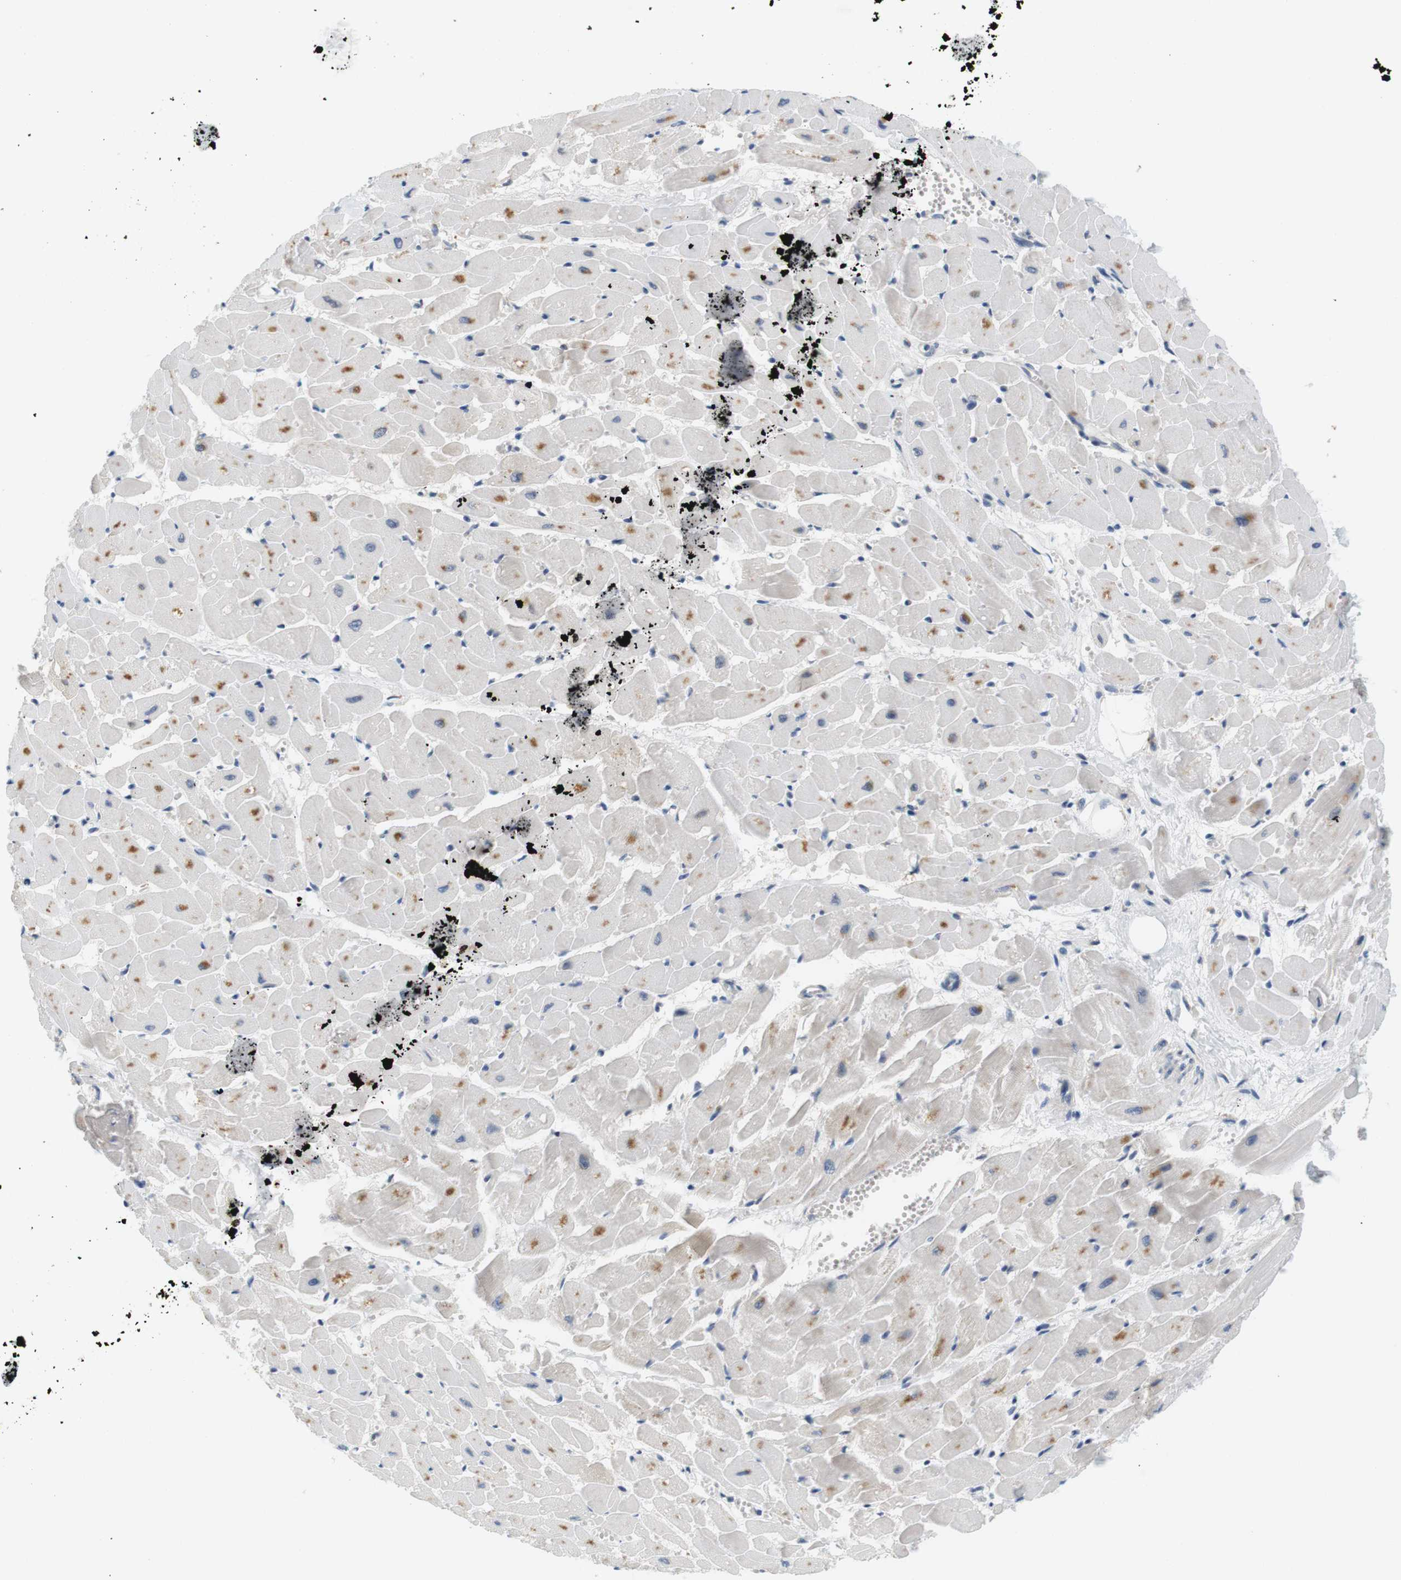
{"staining": {"intensity": "negative", "quantity": "none", "location": "none"}, "tissue": "heart muscle", "cell_type": "Cardiomyocytes", "image_type": "normal", "snomed": [{"axis": "morphology", "description": "Normal tissue, NOS"}, {"axis": "topography", "description": "Heart"}], "caption": "Immunohistochemistry micrograph of unremarkable human heart muscle stained for a protein (brown), which displays no positivity in cardiomyocytes.", "gene": "WNT7A", "patient": {"sex": "female", "age": 19}}